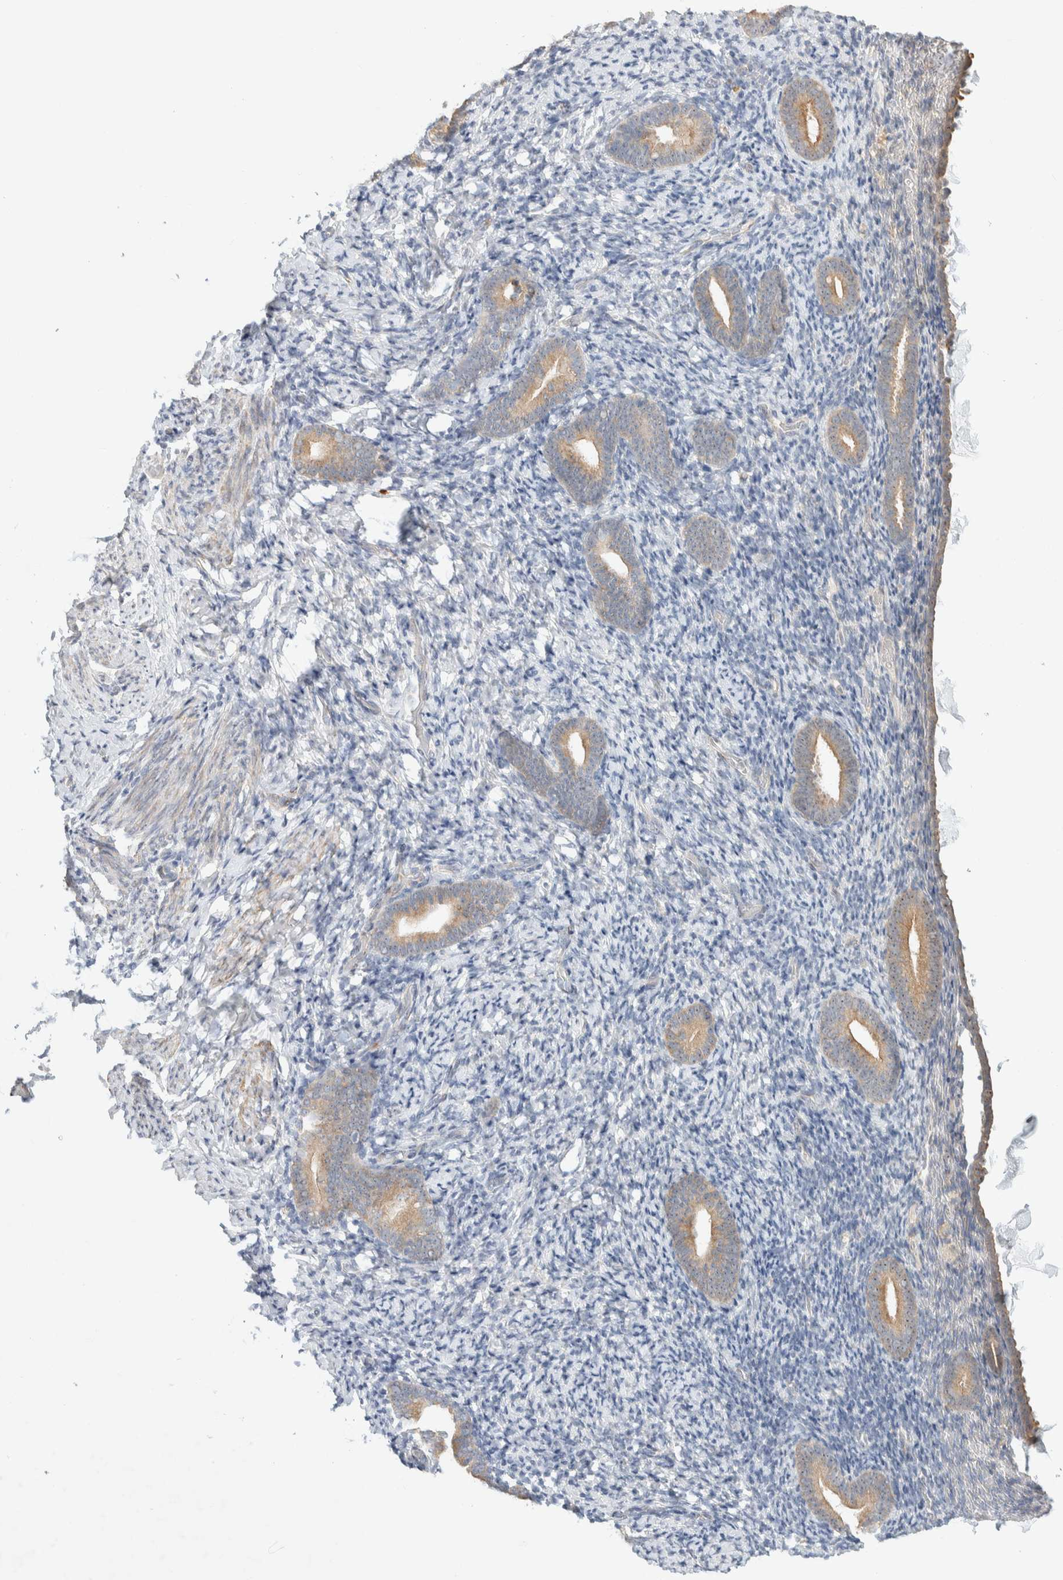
{"staining": {"intensity": "negative", "quantity": "none", "location": "none"}, "tissue": "endometrium", "cell_type": "Cells in endometrial stroma", "image_type": "normal", "snomed": [{"axis": "morphology", "description": "Normal tissue, NOS"}, {"axis": "topography", "description": "Endometrium"}], "caption": "This is an IHC photomicrograph of unremarkable endometrium. There is no positivity in cells in endometrial stroma.", "gene": "KLHL40", "patient": {"sex": "female", "age": 51}}